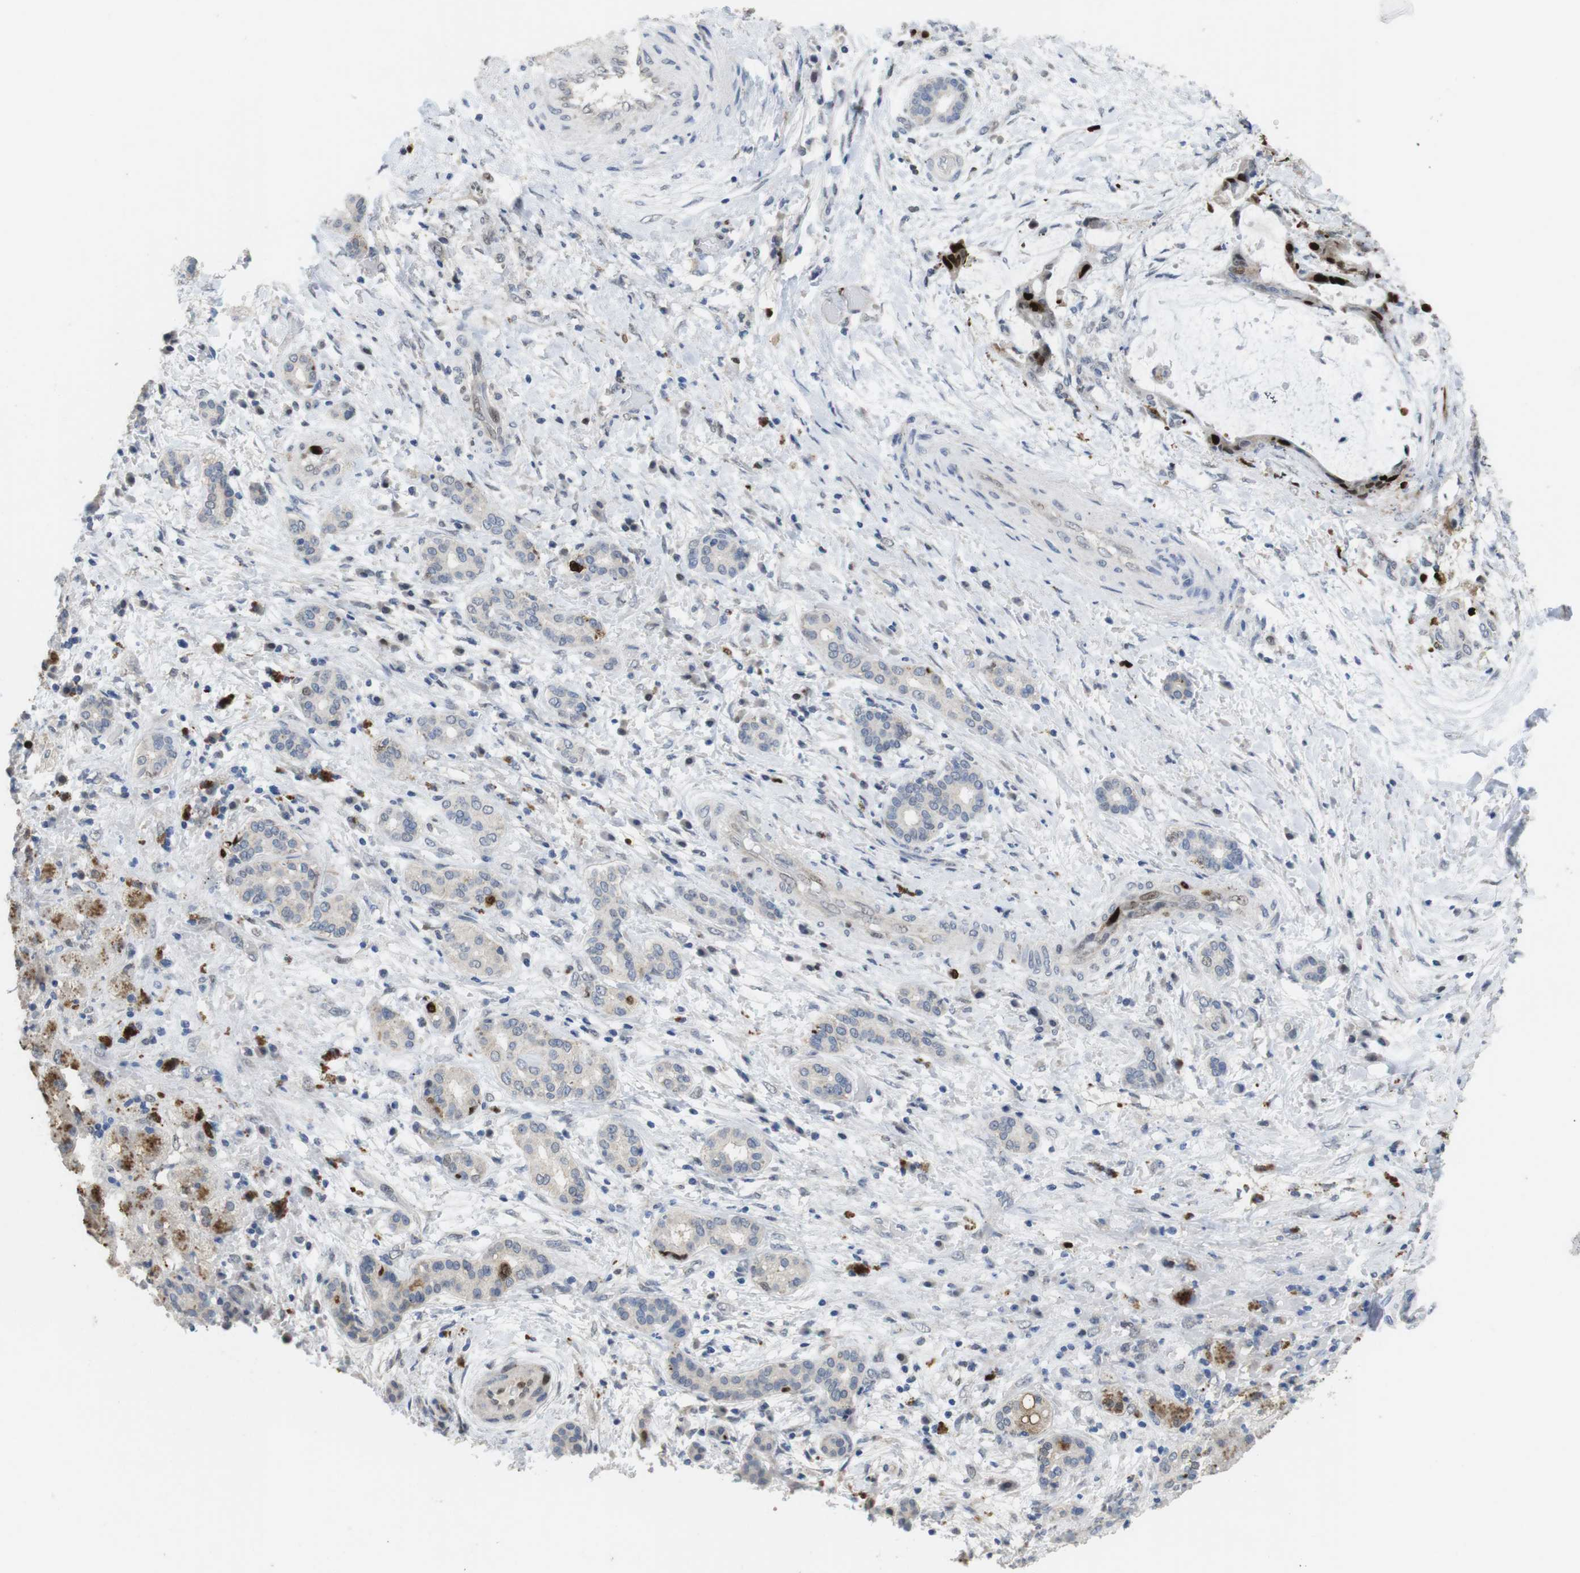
{"staining": {"intensity": "strong", "quantity": "25%-75%", "location": "nuclear"}, "tissue": "liver cancer", "cell_type": "Tumor cells", "image_type": "cancer", "snomed": [{"axis": "morphology", "description": "Cholangiocarcinoma"}, {"axis": "topography", "description": "Liver"}], "caption": "Liver cancer stained with immunohistochemistry (IHC) displays strong nuclear expression in about 25%-75% of tumor cells.", "gene": "KPNA2", "patient": {"sex": "female", "age": 73}}